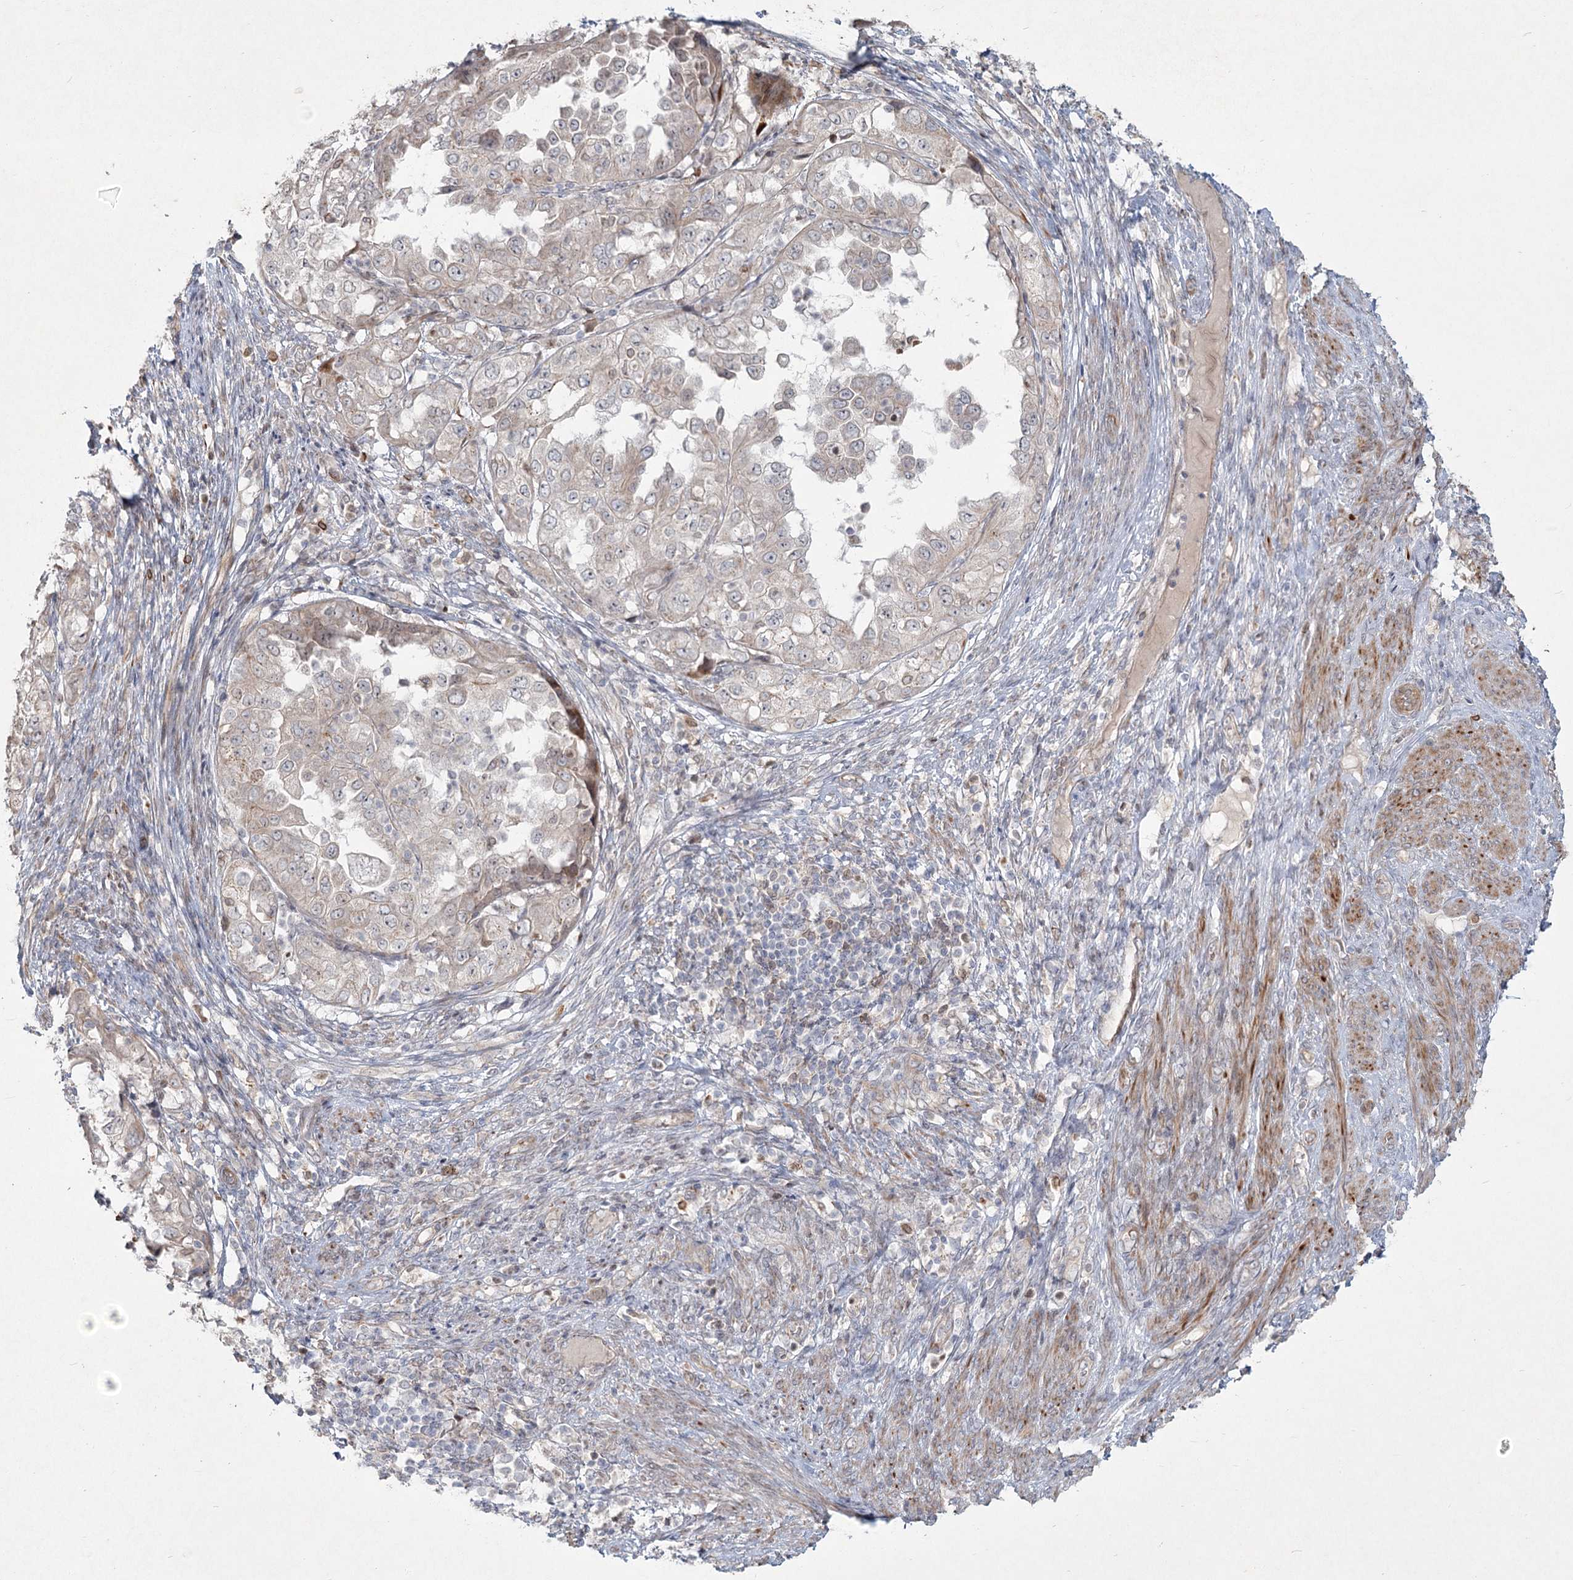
{"staining": {"intensity": "negative", "quantity": "none", "location": "none"}, "tissue": "endometrial cancer", "cell_type": "Tumor cells", "image_type": "cancer", "snomed": [{"axis": "morphology", "description": "Adenocarcinoma, NOS"}, {"axis": "topography", "description": "Endometrium"}], "caption": "Endometrial cancer was stained to show a protein in brown. There is no significant staining in tumor cells.", "gene": "LRP2BP", "patient": {"sex": "female", "age": 85}}